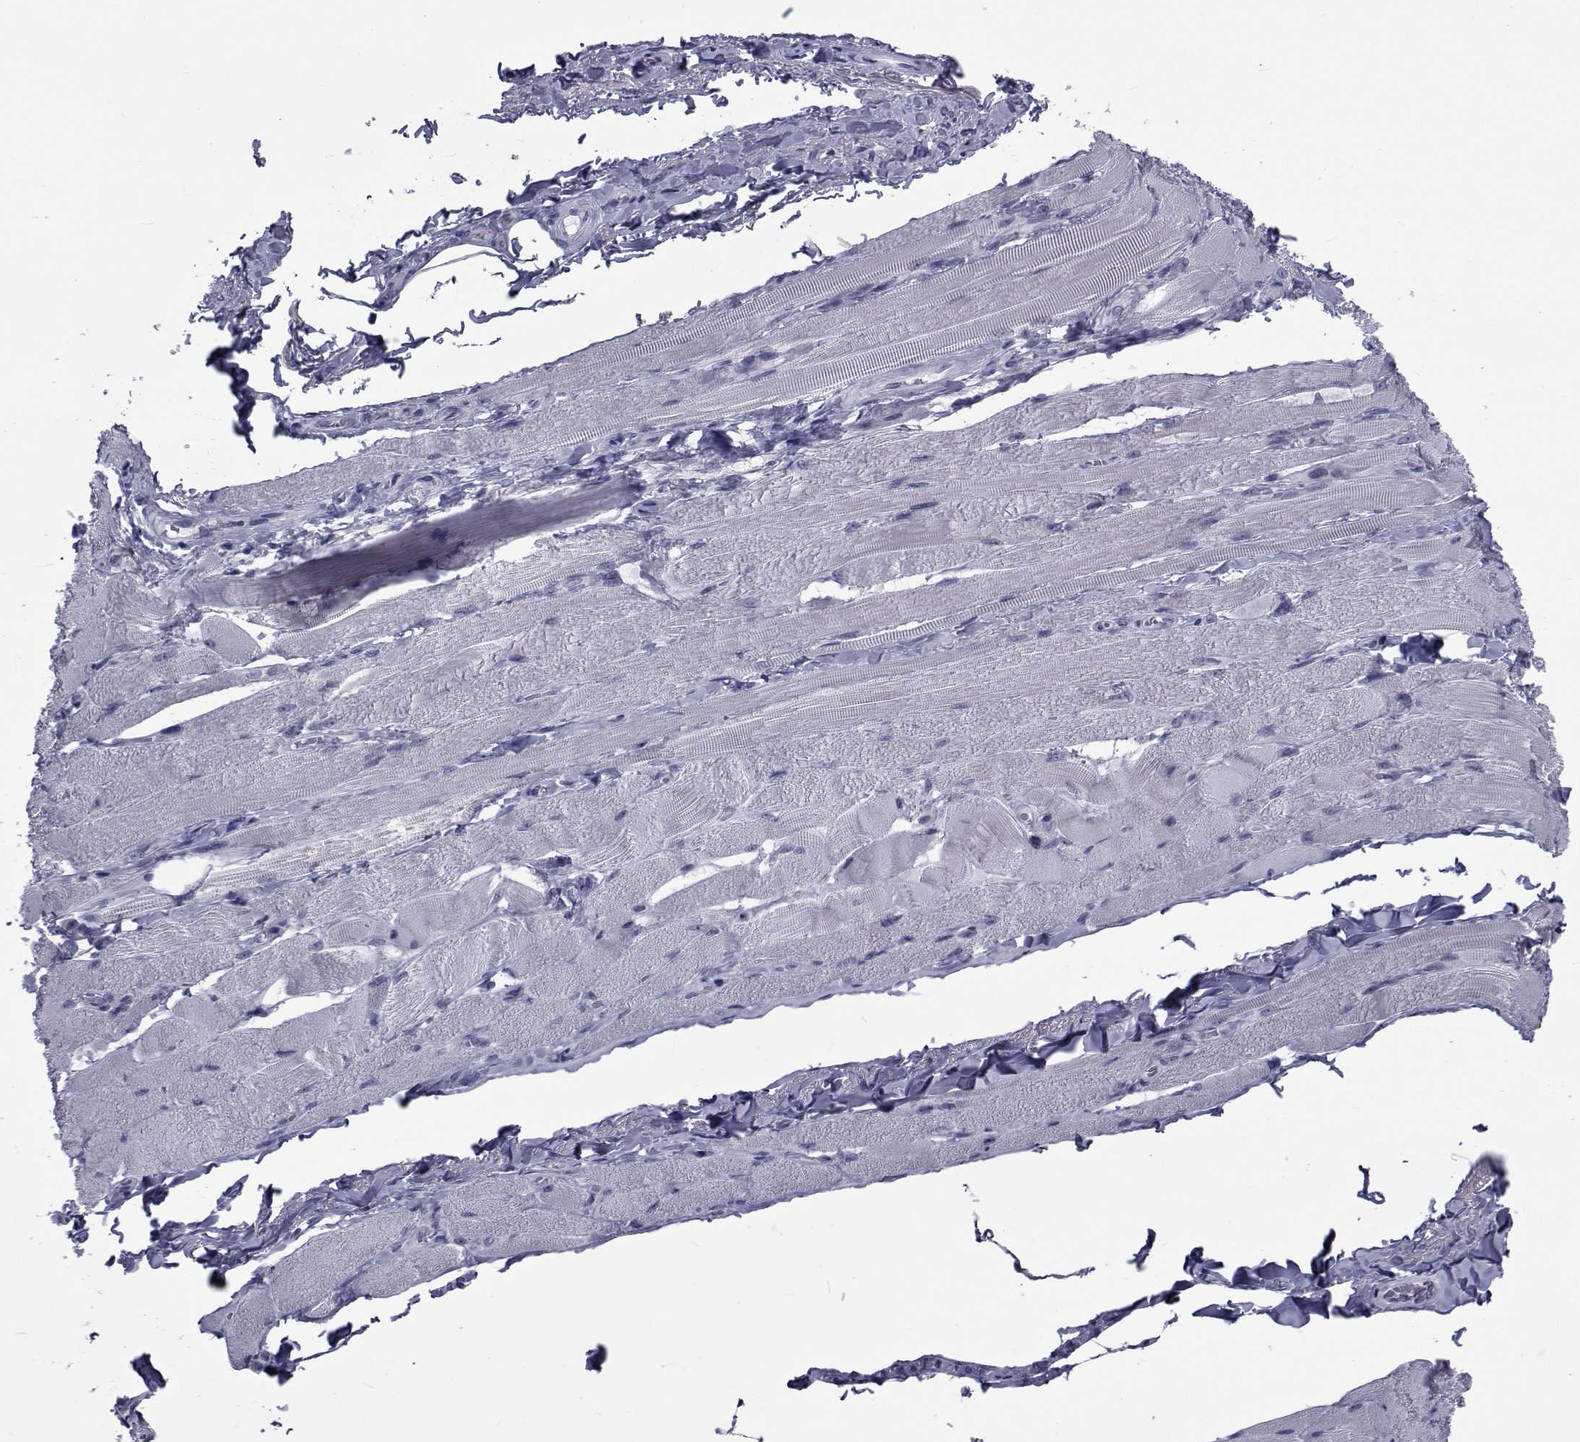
{"staining": {"intensity": "negative", "quantity": "none", "location": "none"}, "tissue": "skeletal muscle", "cell_type": "Myocytes", "image_type": "normal", "snomed": [{"axis": "morphology", "description": "Normal tissue, NOS"}, {"axis": "topography", "description": "Skeletal muscle"}, {"axis": "topography", "description": "Anal"}, {"axis": "topography", "description": "Peripheral nerve tissue"}], "caption": "Skeletal muscle was stained to show a protein in brown. There is no significant expression in myocytes. (Brightfield microscopy of DAB (3,3'-diaminobenzidine) immunohistochemistry at high magnification).", "gene": "GKAP1", "patient": {"sex": "male", "age": 53}}